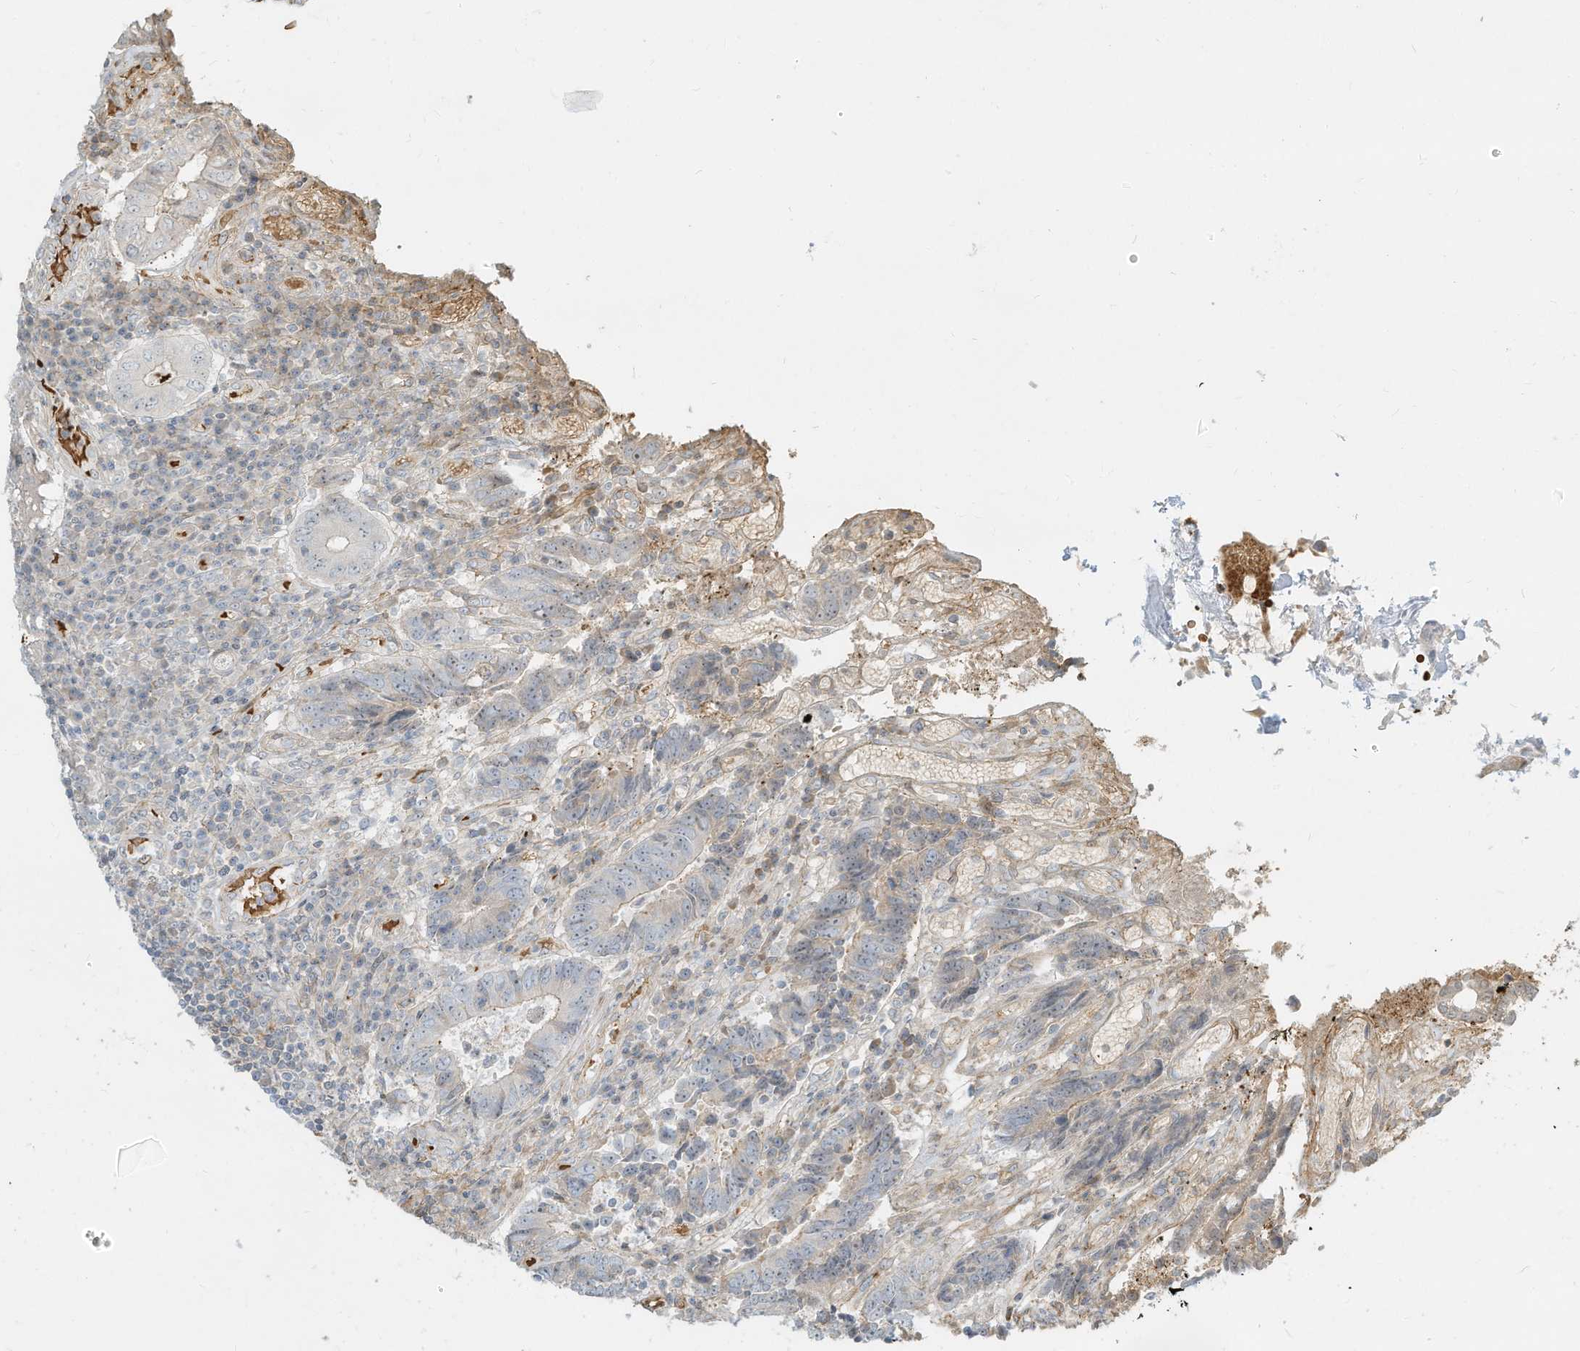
{"staining": {"intensity": "negative", "quantity": "none", "location": "none"}, "tissue": "colorectal cancer", "cell_type": "Tumor cells", "image_type": "cancer", "snomed": [{"axis": "morphology", "description": "Adenocarcinoma, NOS"}, {"axis": "topography", "description": "Rectum"}], "caption": "Immunohistochemical staining of human colorectal cancer demonstrates no significant staining in tumor cells. (Brightfield microscopy of DAB (3,3'-diaminobenzidine) immunohistochemistry (IHC) at high magnification).", "gene": "OFD1", "patient": {"sex": "male", "age": 84}}